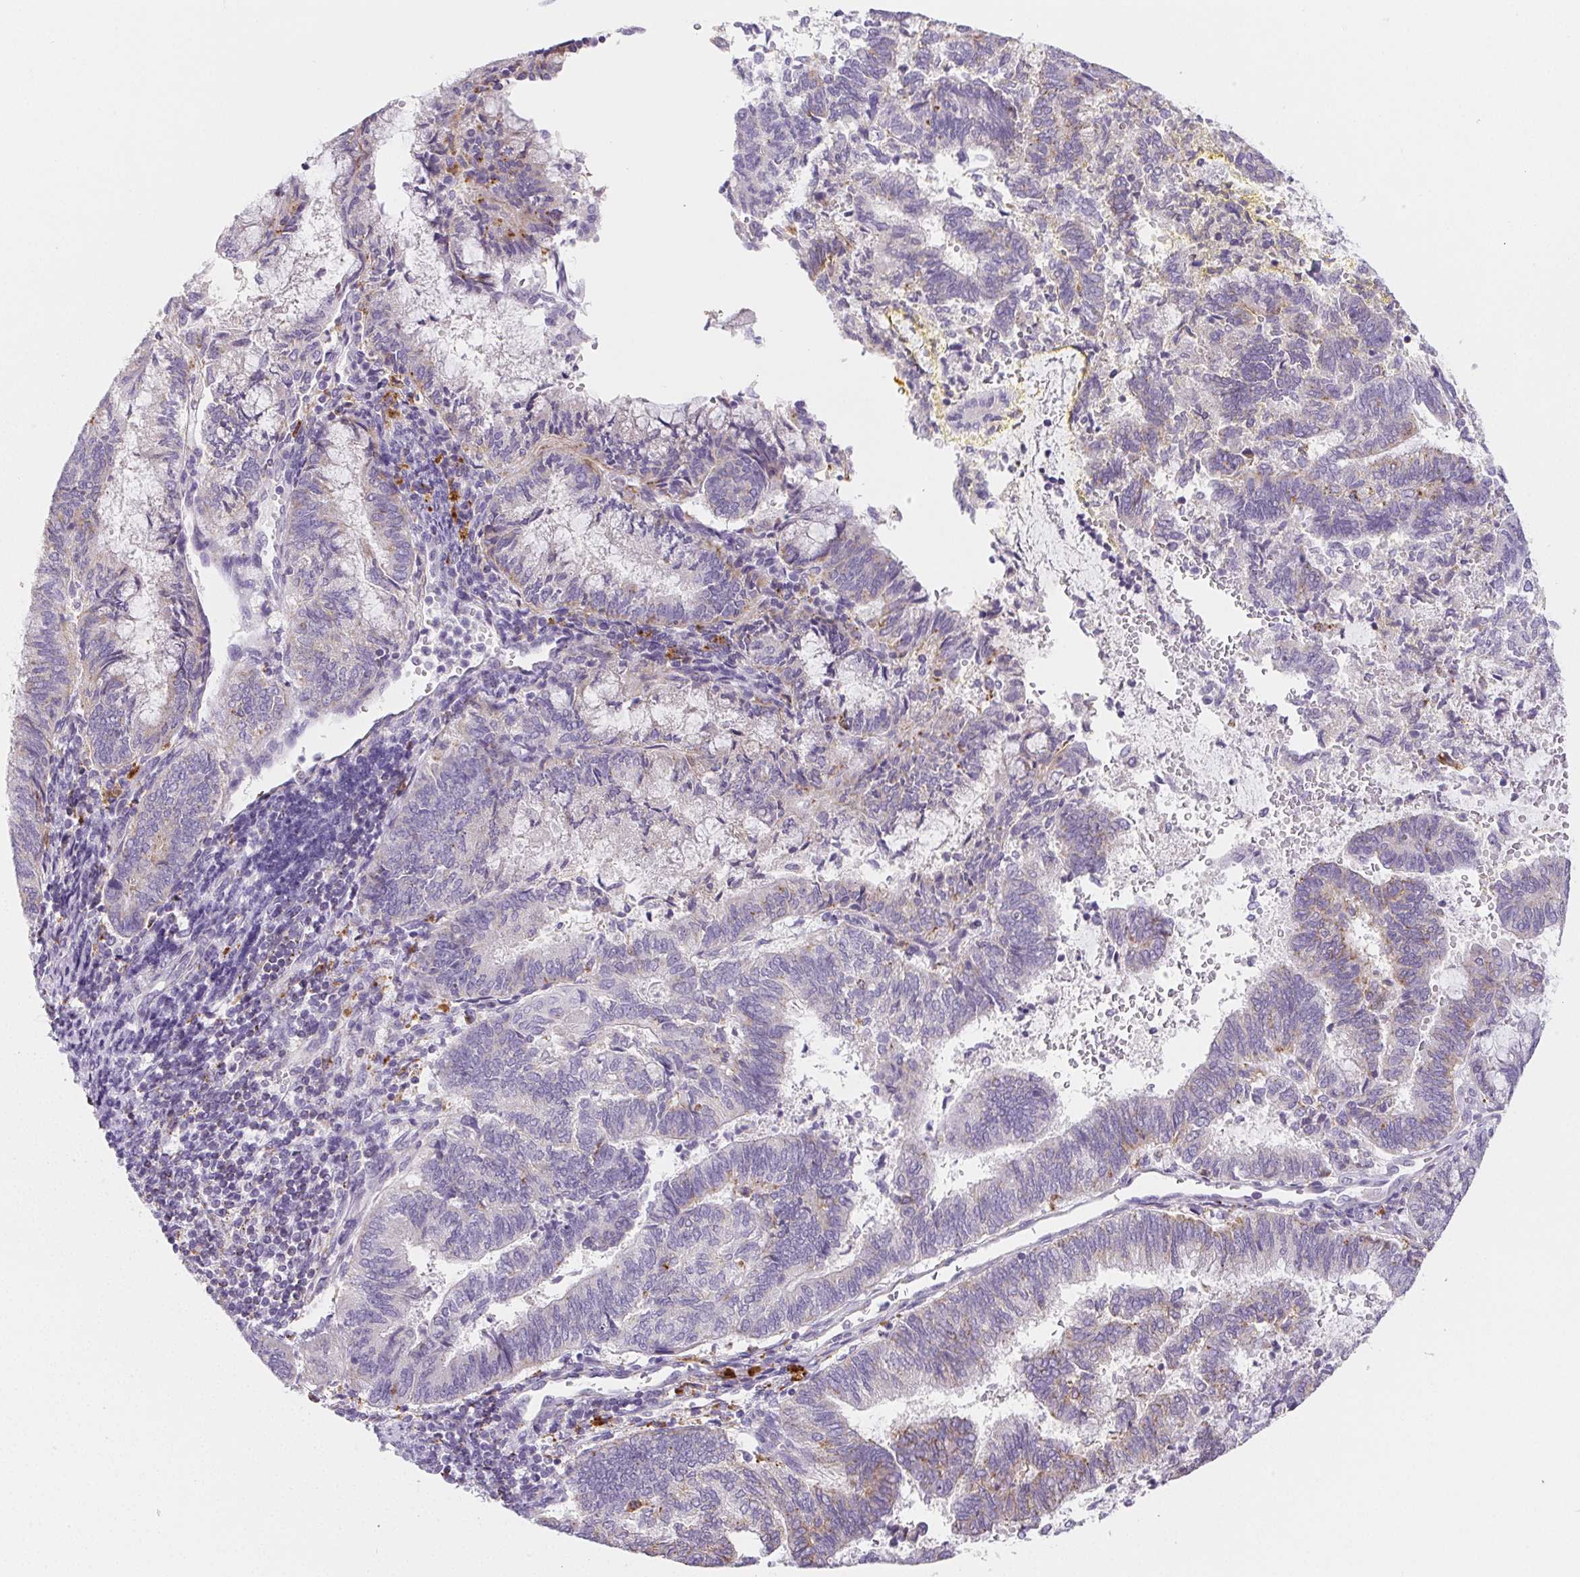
{"staining": {"intensity": "negative", "quantity": "none", "location": "none"}, "tissue": "endometrial cancer", "cell_type": "Tumor cells", "image_type": "cancer", "snomed": [{"axis": "morphology", "description": "Adenocarcinoma, NOS"}, {"axis": "topography", "description": "Endometrium"}], "caption": "Tumor cells show no significant positivity in endometrial cancer.", "gene": "LIPA", "patient": {"sex": "female", "age": 65}}